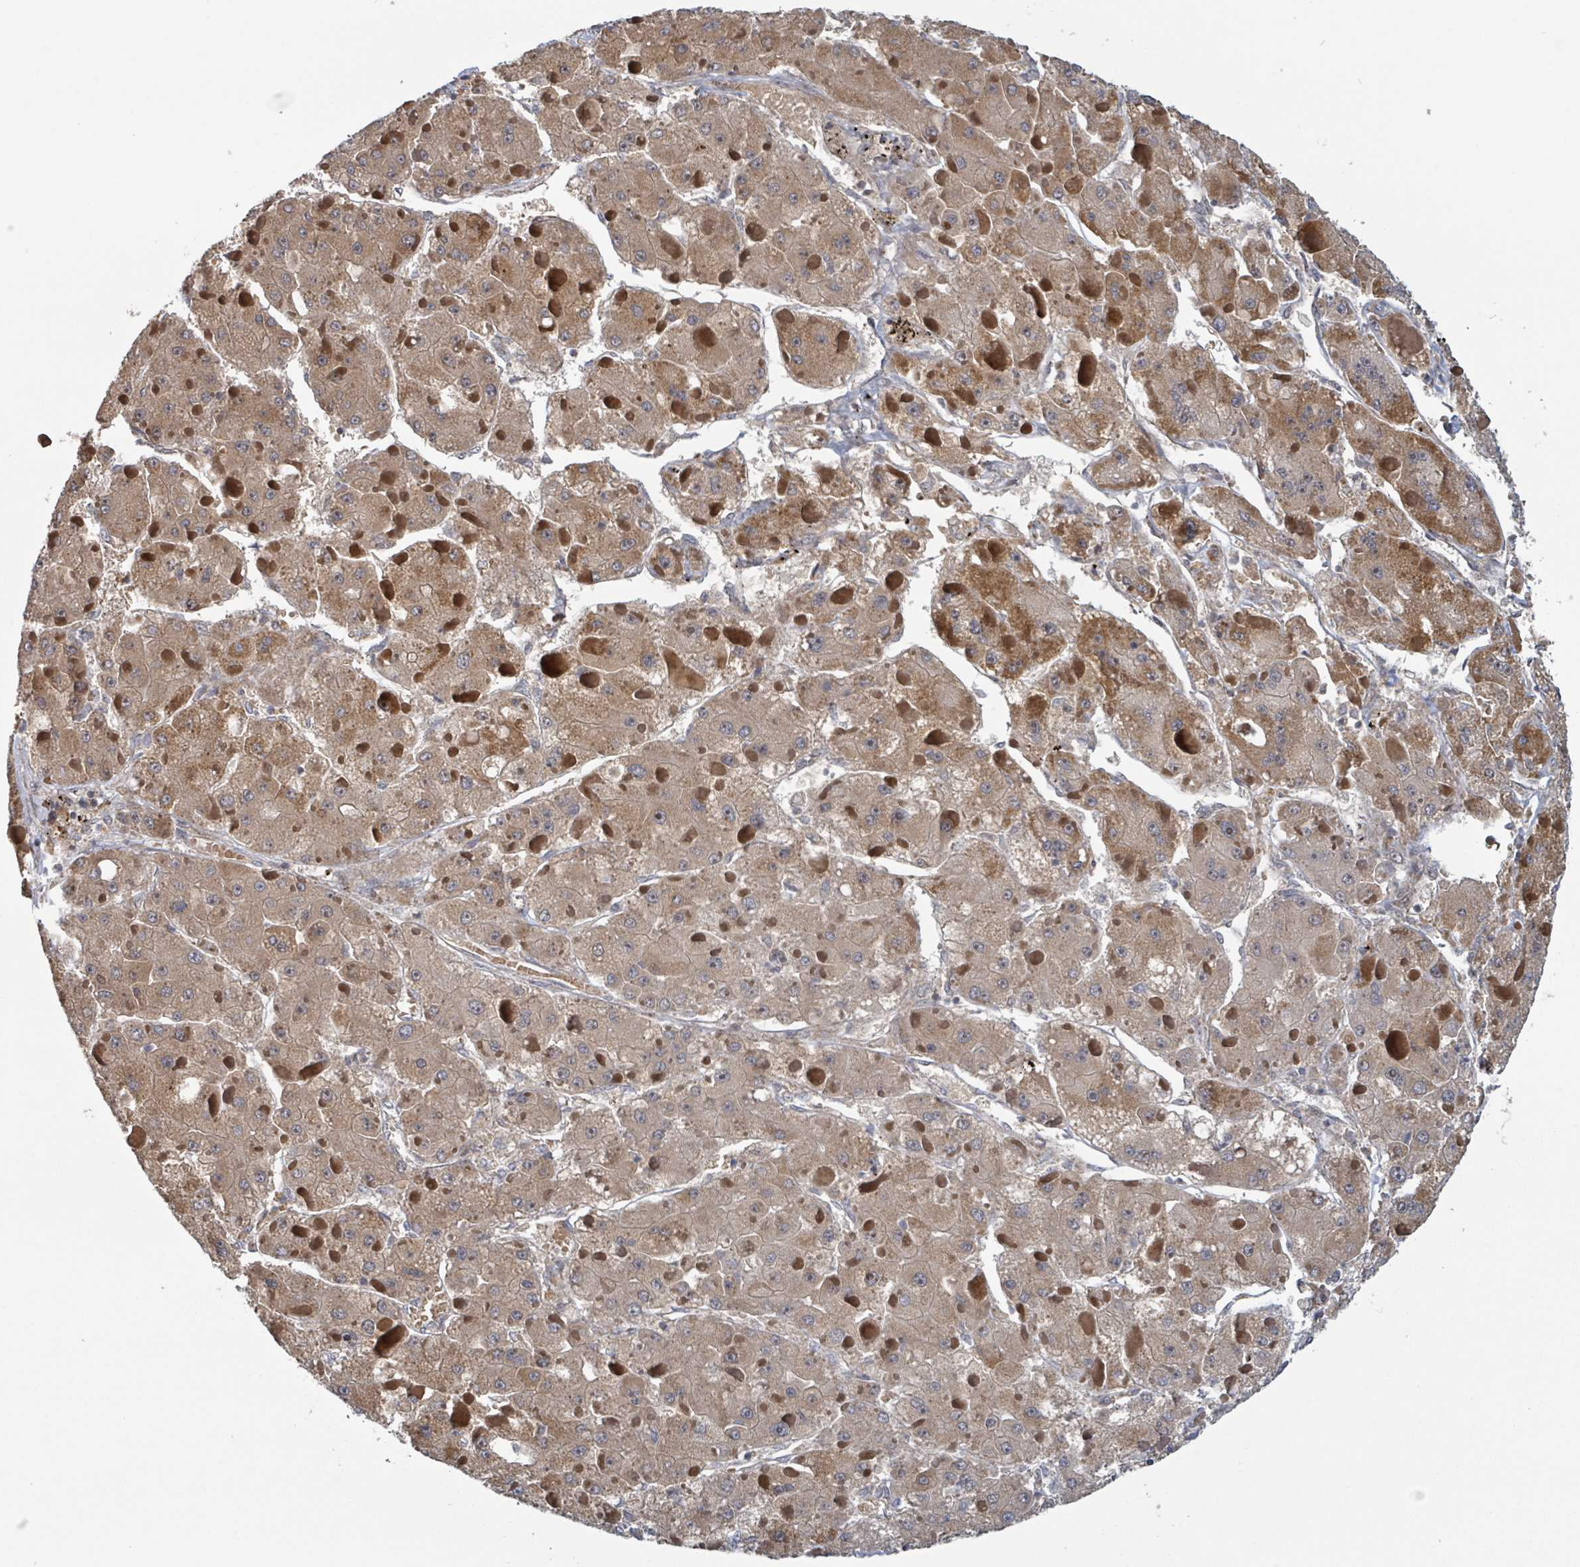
{"staining": {"intensity": "moderate", "quantity": ">75%", "location": "cytoplasmic/membranous"}, "tissue": "liver cancer", "cell_type": "Tumor cells", "image_type": "cancer", "snomed": [{"axis": "morphology", "description": "Carcinoma, Hepatocellular, NOS"}, {"axis": "topography", "description": "Liver"}], "caption": "The micrograph demonstrates immunohistochemical staining of hepatocellular carcinoma (liver). There is moderate cytoplasmic/membranous expression is seen in about >75% of tumor cells.", "gene": "HIVEP1", "patient": {"sex": "female", "age": 73}}